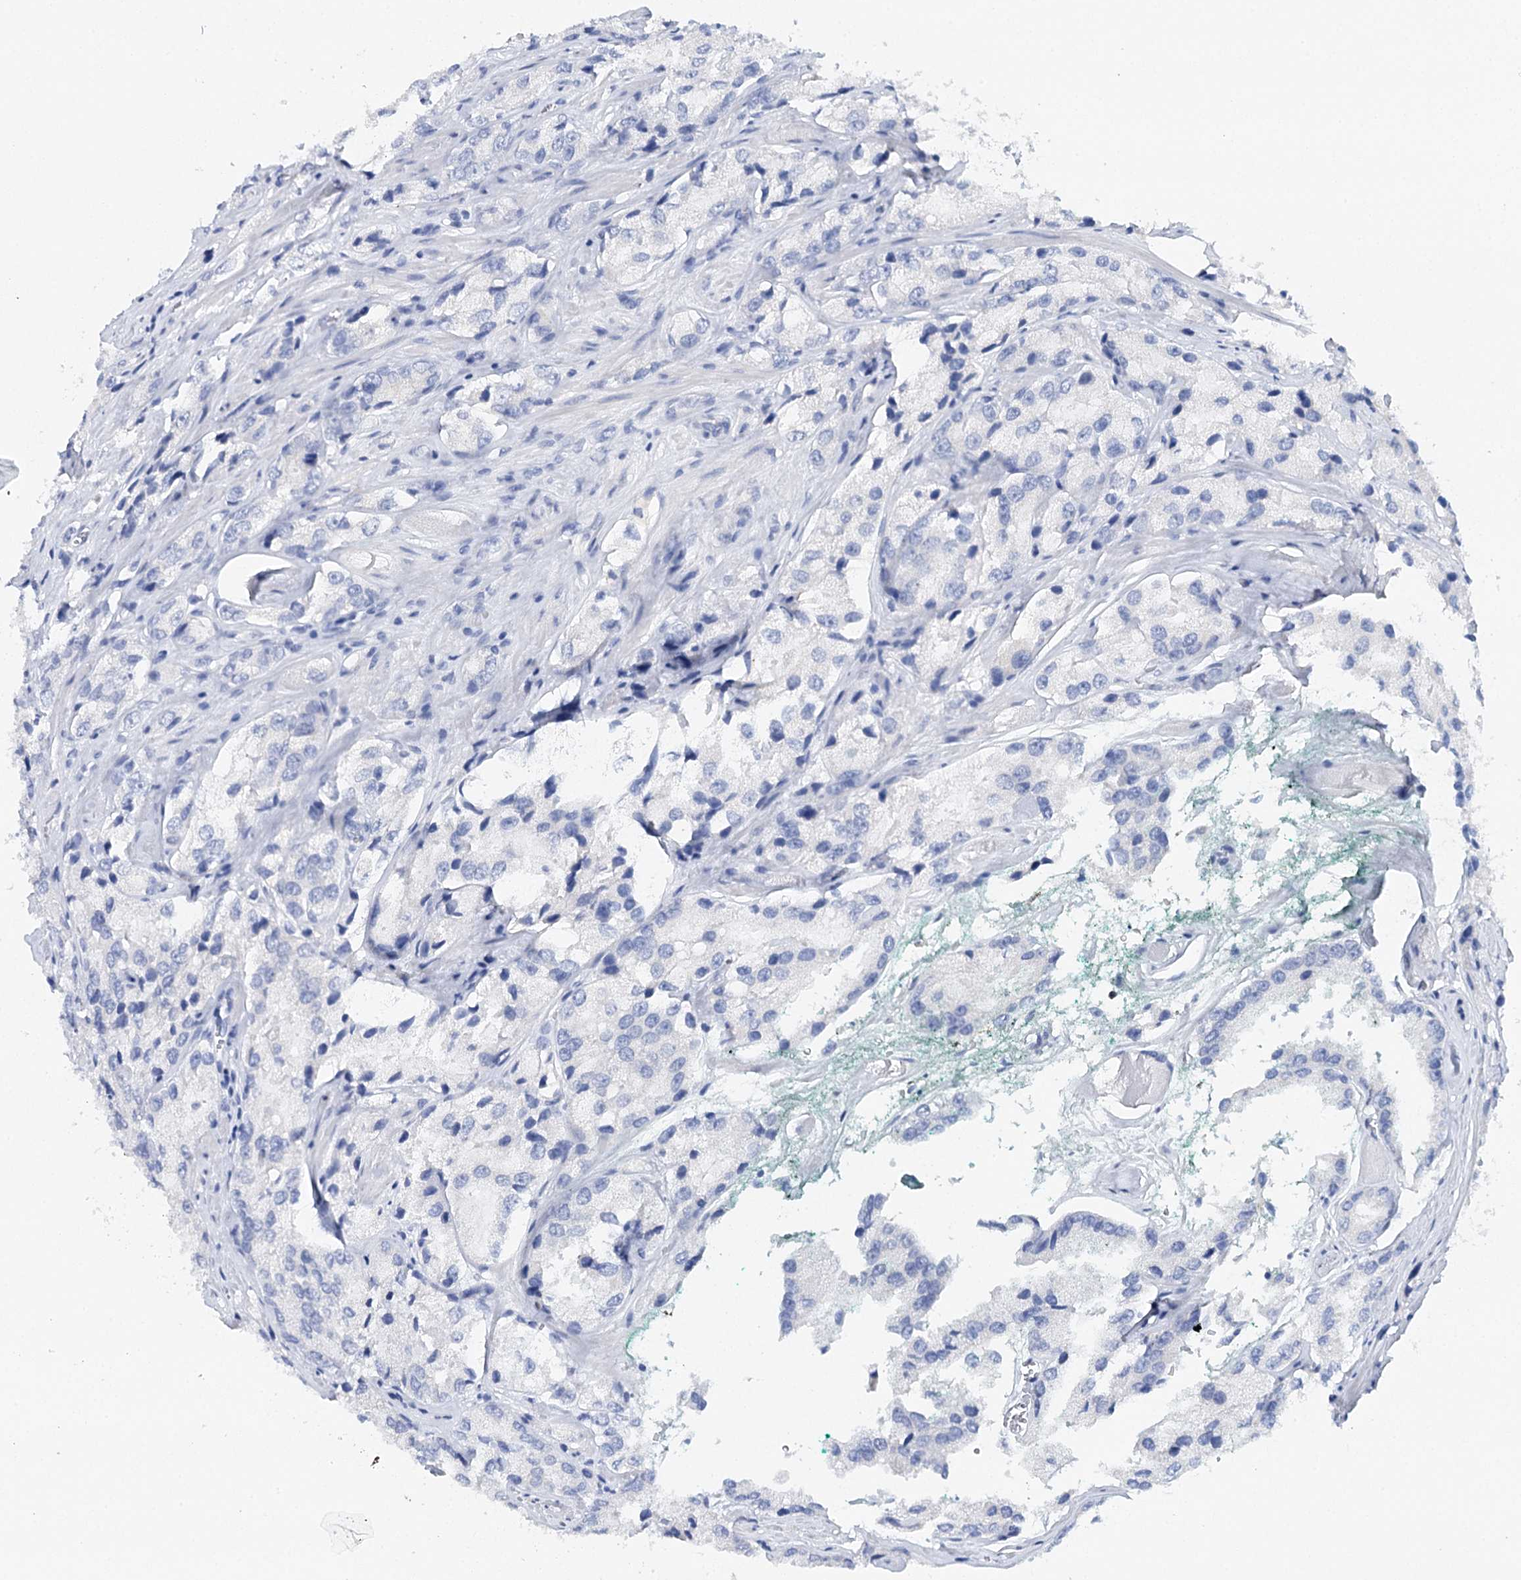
{"staining": {"intensity": "negative", "quantity": "none", "location": "none"}, "tissue": "prostate cancer", "cell_type": "Tumor cells", "image_type": "cancer", "snomed": [{"axis": "morphology", "description": "Adenocarcinoma, High grade"}, {"axis": "topography", "description": "Prostate"}], "caption": "The micrograph displays no significant staining in tumor cells of prostate high-grade adenocarcinoma. (Brightfield microscopy of DAB (3,3'-diaminobenzidine) IHC at high magnification).", "gene": "CEACAM8", "patient": {"sex": "male", "age": 66}}